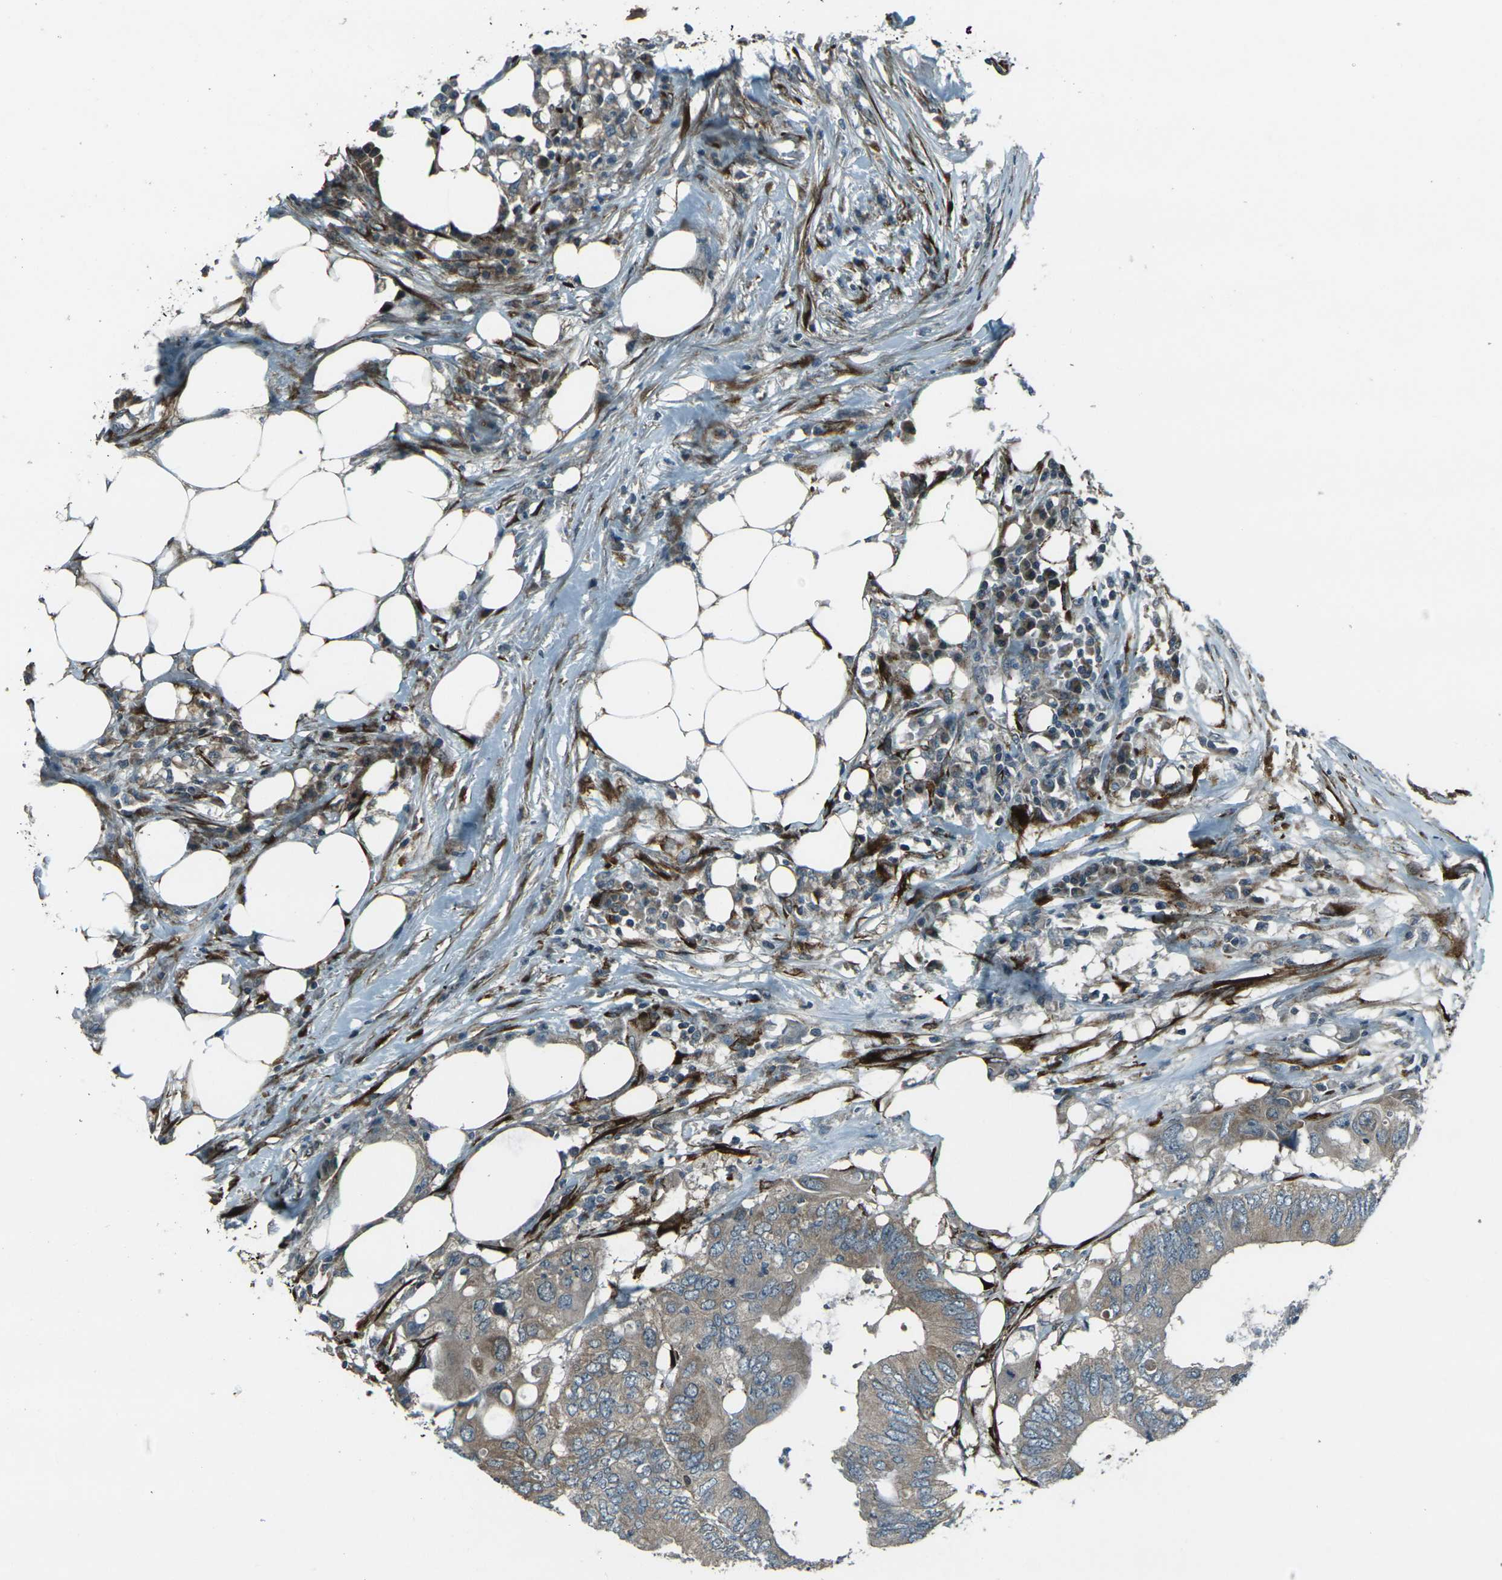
{"staining": {"intensity": "weak", "quantity": ">75%", "location": "cytoplasmic/membranous"}, "tissue": "colorectal cancer", "cell_type": "Tumor cells", "image_type": "cancer", "snomed": [{"axis": "morphology", "description": "Adenocarcinoma, NOS"}, {"axis": "topography", "description": "Colon"}], "caption": "A brown stain highlights weak cytoplasmic/membranous expression of a protein in colorectal adenocarcinoma tumor cells.", "gene": "LSMEM1", "patient": {"sex": "male", "age": 71}}